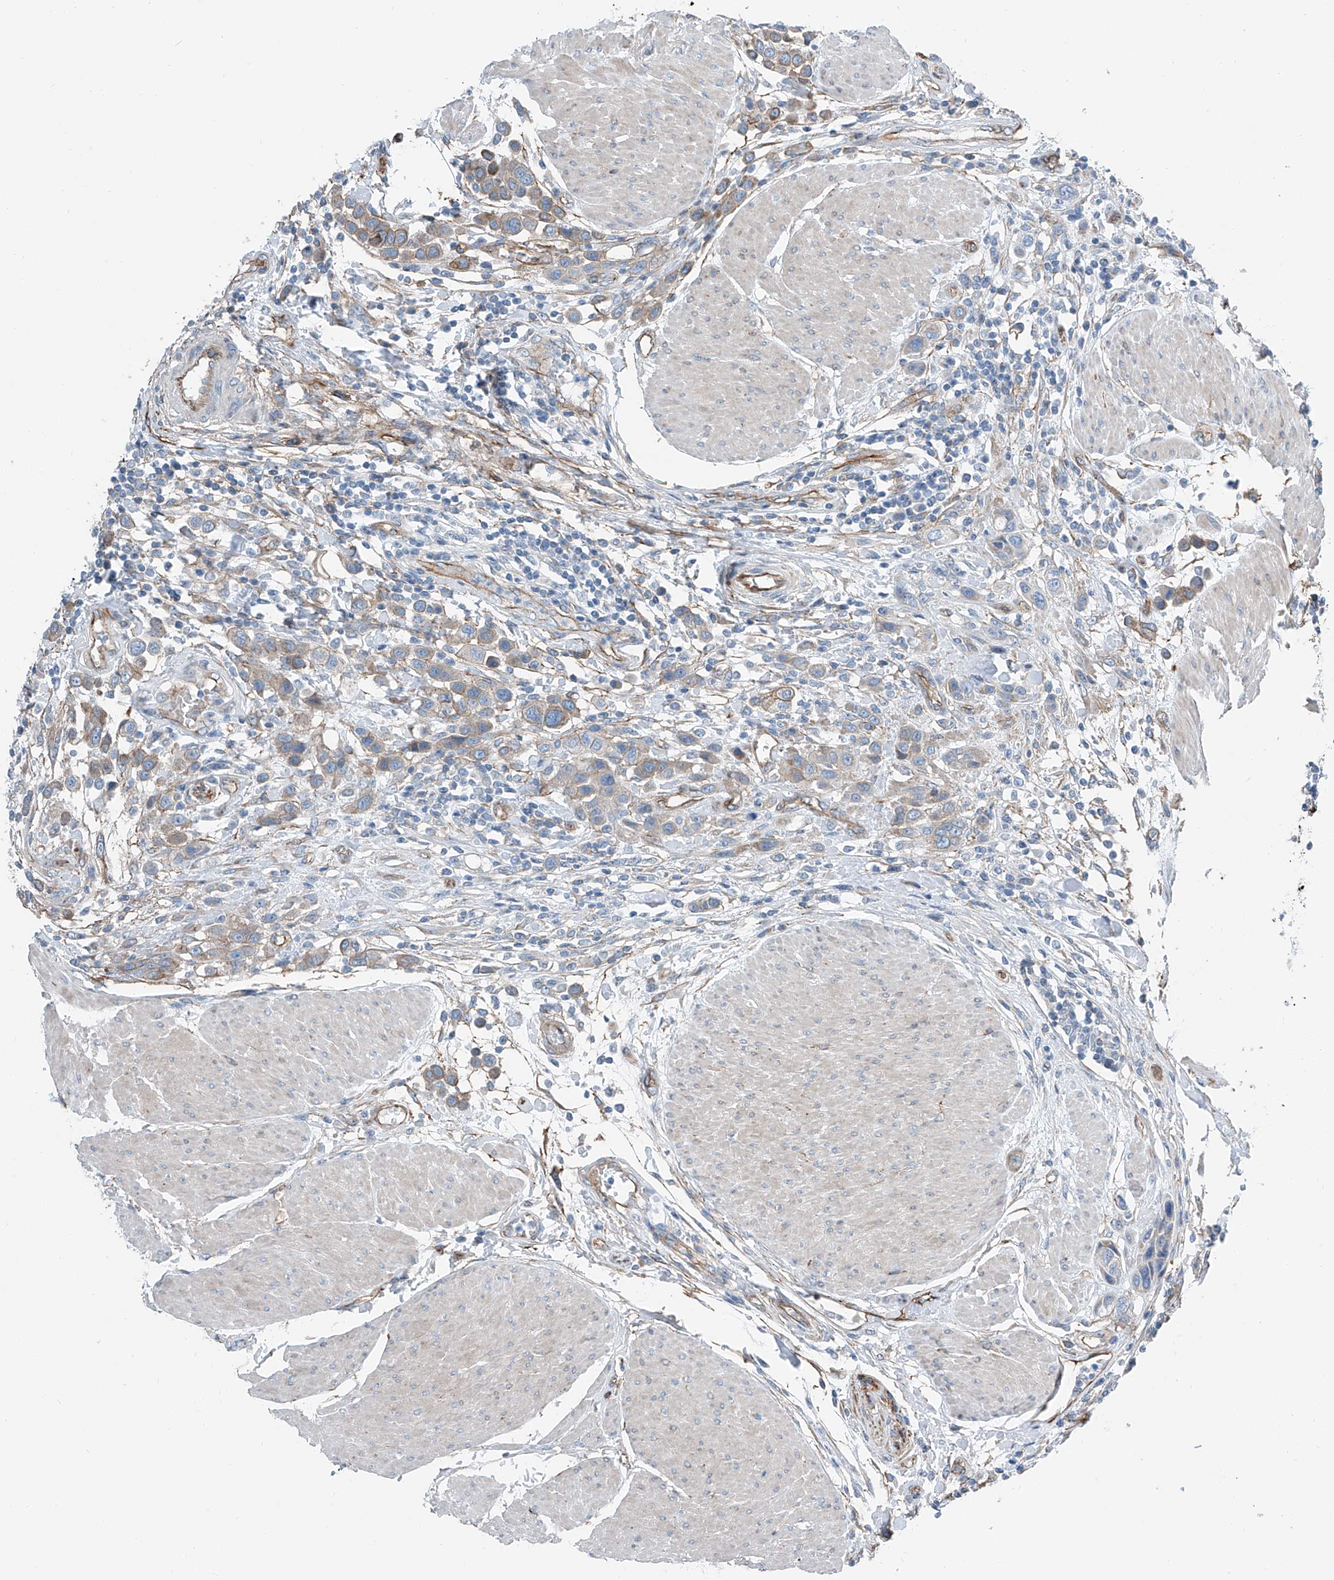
{"staining": {"intensity": "weak", "quantity": "25%-75%", "location": "cytoplasmic/membranous"}, "tissue": "urothelial cancer", "cell_type": "Tumor cells", "image_type": "cancer", "snomed": [{"axis": "morphology", "description": "Urothelial carcinoma, High grade"}, {"axis": "topography", "description": "Urinary bladder"}], "caption": "Urothelial cancer stained with a brown dye shows weak cytoplasmic/membranous positive expression in approximately 25%-75% of tumor cells.", "gene": "THEMIS2", "patient": {"sex": "male", "age": 50}}